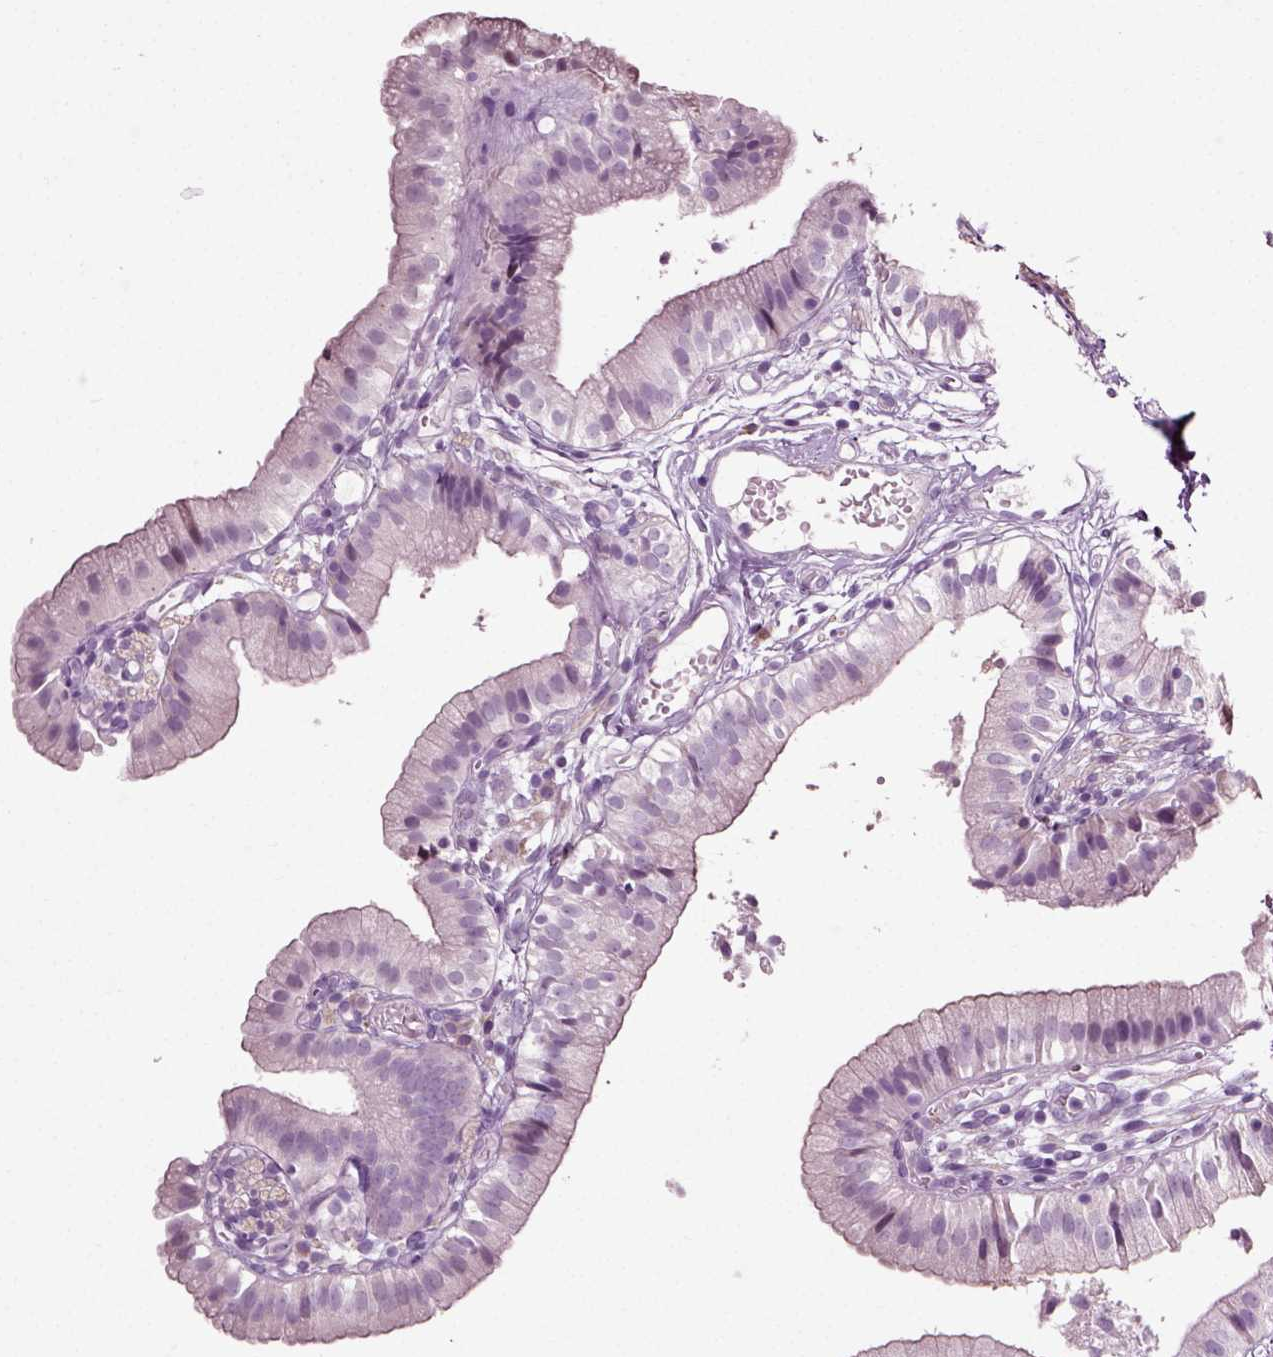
{"staining": {"intensity": "negative", "quantity": "none", "location": "none"}, "tissue": "gallbladder", "cell_type": "Glandular cells", "image_type": "normal", "snomed": [{"axis": "morphology", "description": "Normal tissue, NOS"}, {"axis": "topography", "description": "Gallbladder"}], "caption": "Immunohistochemistry micrograph of normal human gallbladder stained for a protein (brown), which demonstrates no staining in glandular cells.", "gene": "SLC26A8", "patient": {"sex": "female", "age": 47}}